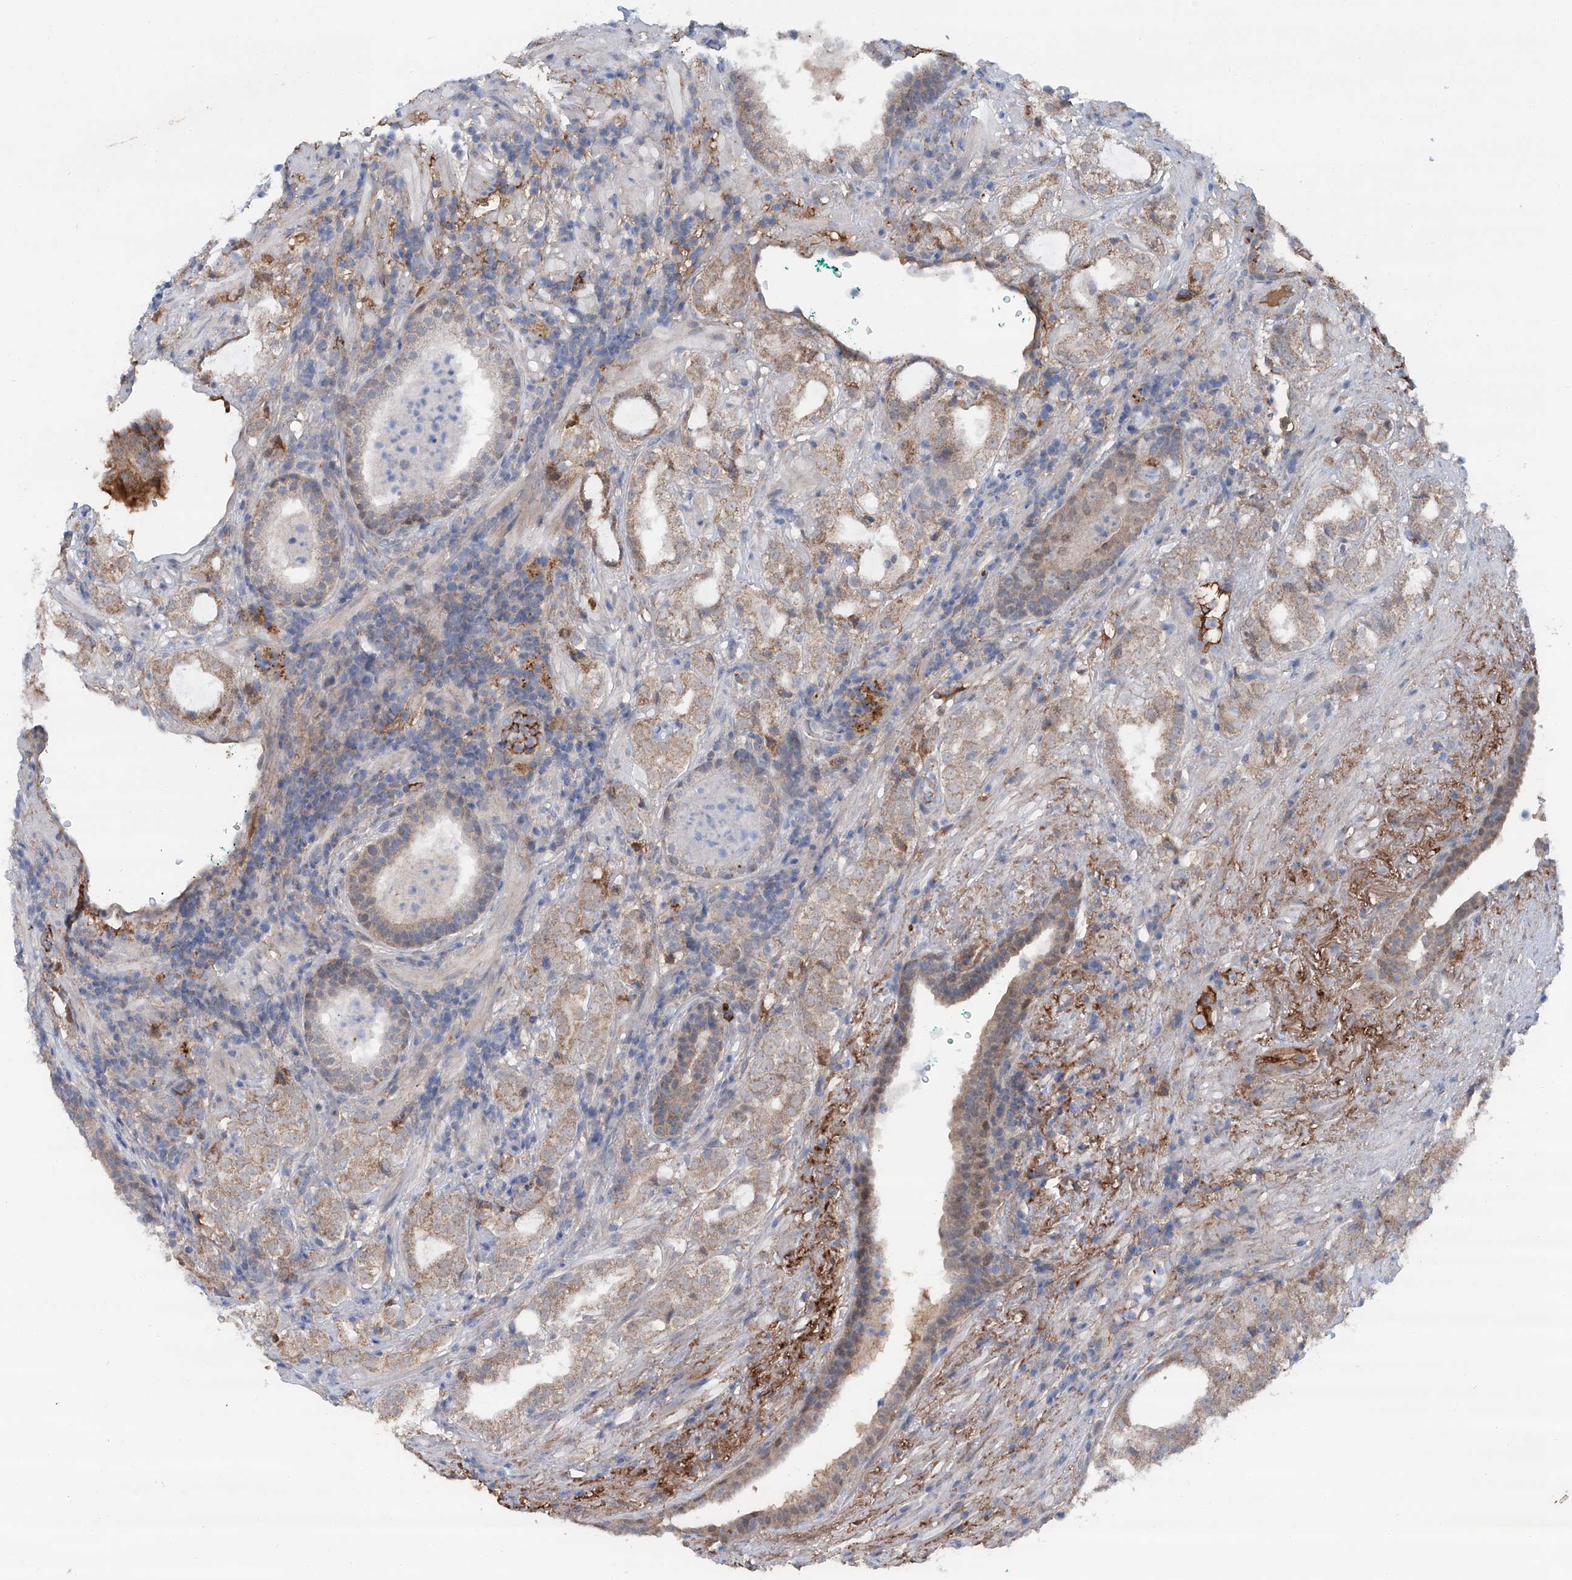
{"staining": {"intensity": "weak", "quantity": "25%-75%", "location": "cytoplasmic/membranous"}, "tissue": "prostate cancer", "cell_type": "Tumor cells", "image_type": "cancer", "snomed": [{"axis": "morphology", "description": "Adenocarcinoma, High grade"}, {"axis": "topography", "description": "Prostate"}], "caption": "Immunohistochemistry (IHC) of human prostate high-grade adenocarcinoma demonstrates low levels of weak cytoplasmic/membranous expression in about 25%-75% of tumor cells.", "gene": "SIX4", "patient": {"sex": "male", "age": 64}}